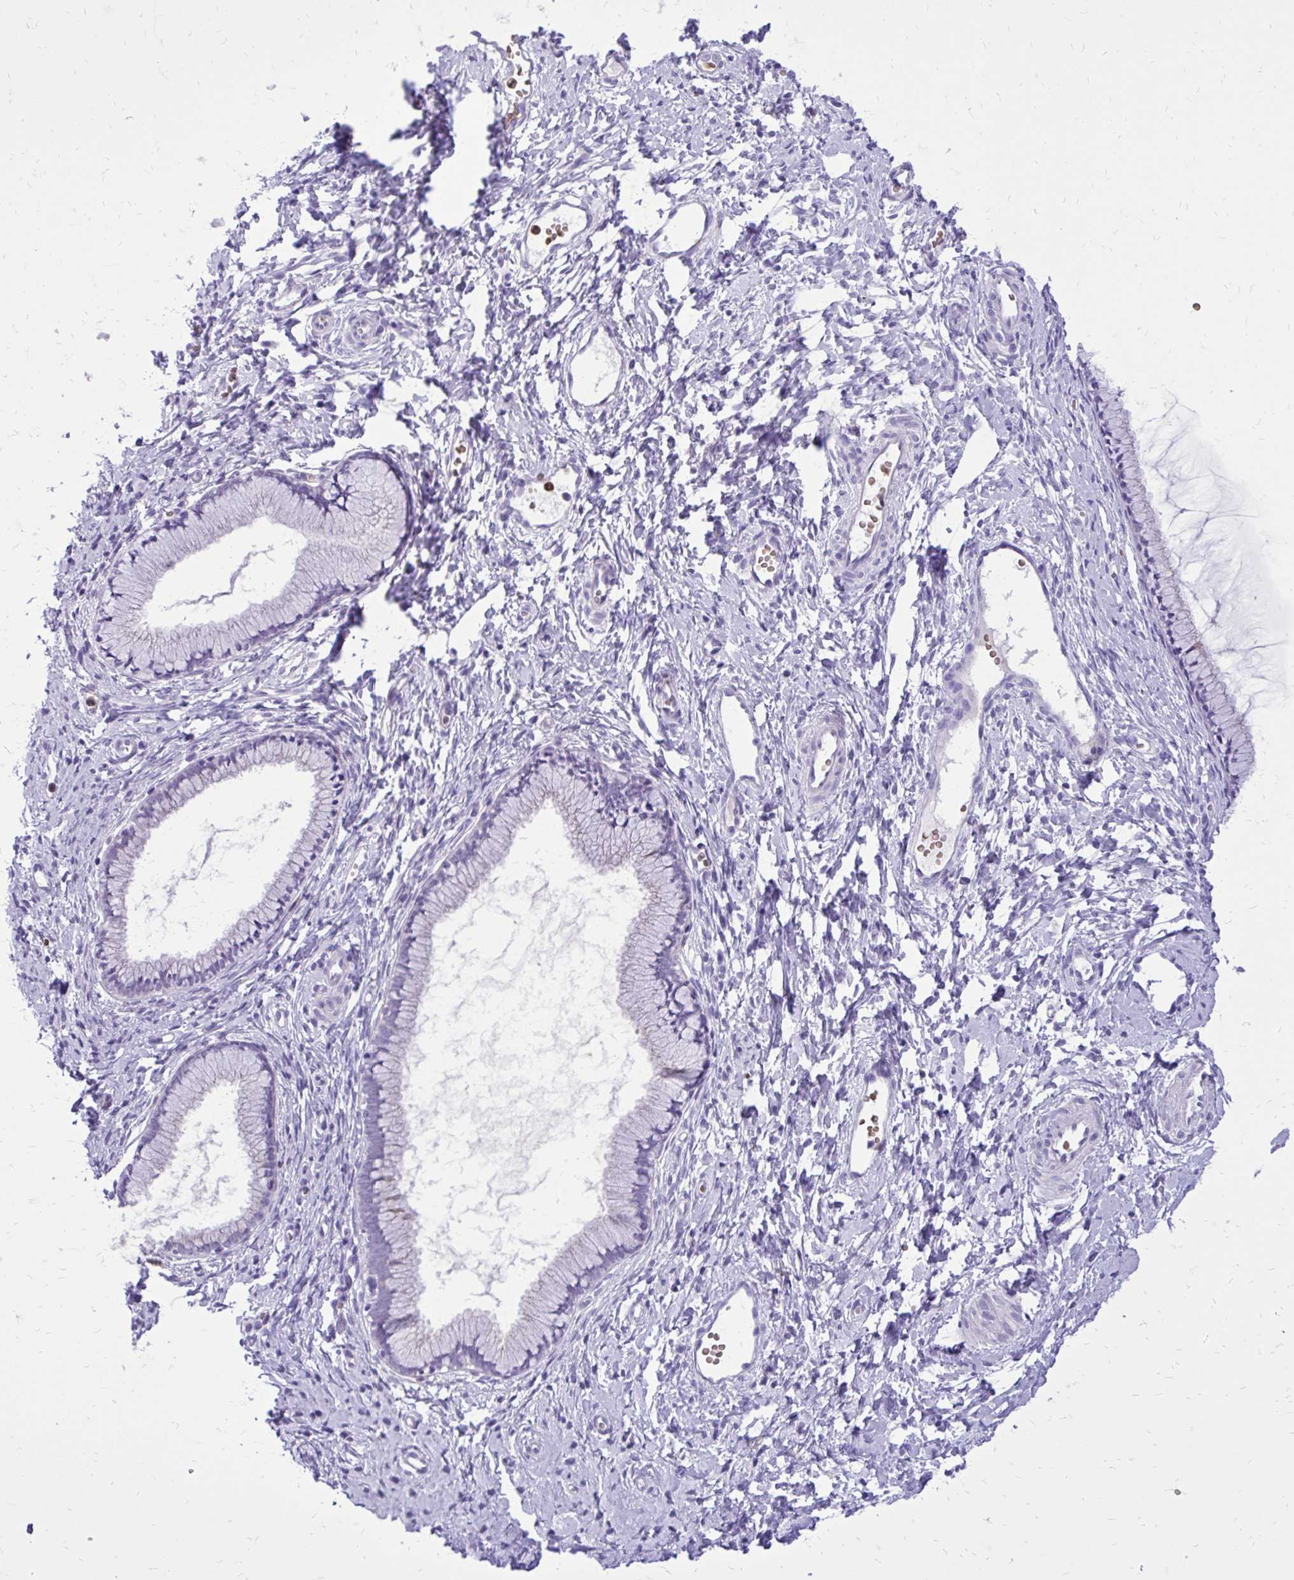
{"staining": {"intensity": "negative", "quantity": "none", "location": "none"}, "tissue": "cervix", "cell_type": "Glandular cells", "image_type": "normal", "snomed": [{"axis": "morphology", "description": "Normal tissue, NOS"}, {"axis": "topography", "description": "Cervix"}], "caption": "IHC photomicrograph of unremarkable cervix: cervix stained with DAB (3,3'-diaminobenzidine) shows no significant protein positivity in glandular cells.", "gene": "CAT", "patient": {"sex": "female", "age": 40}}